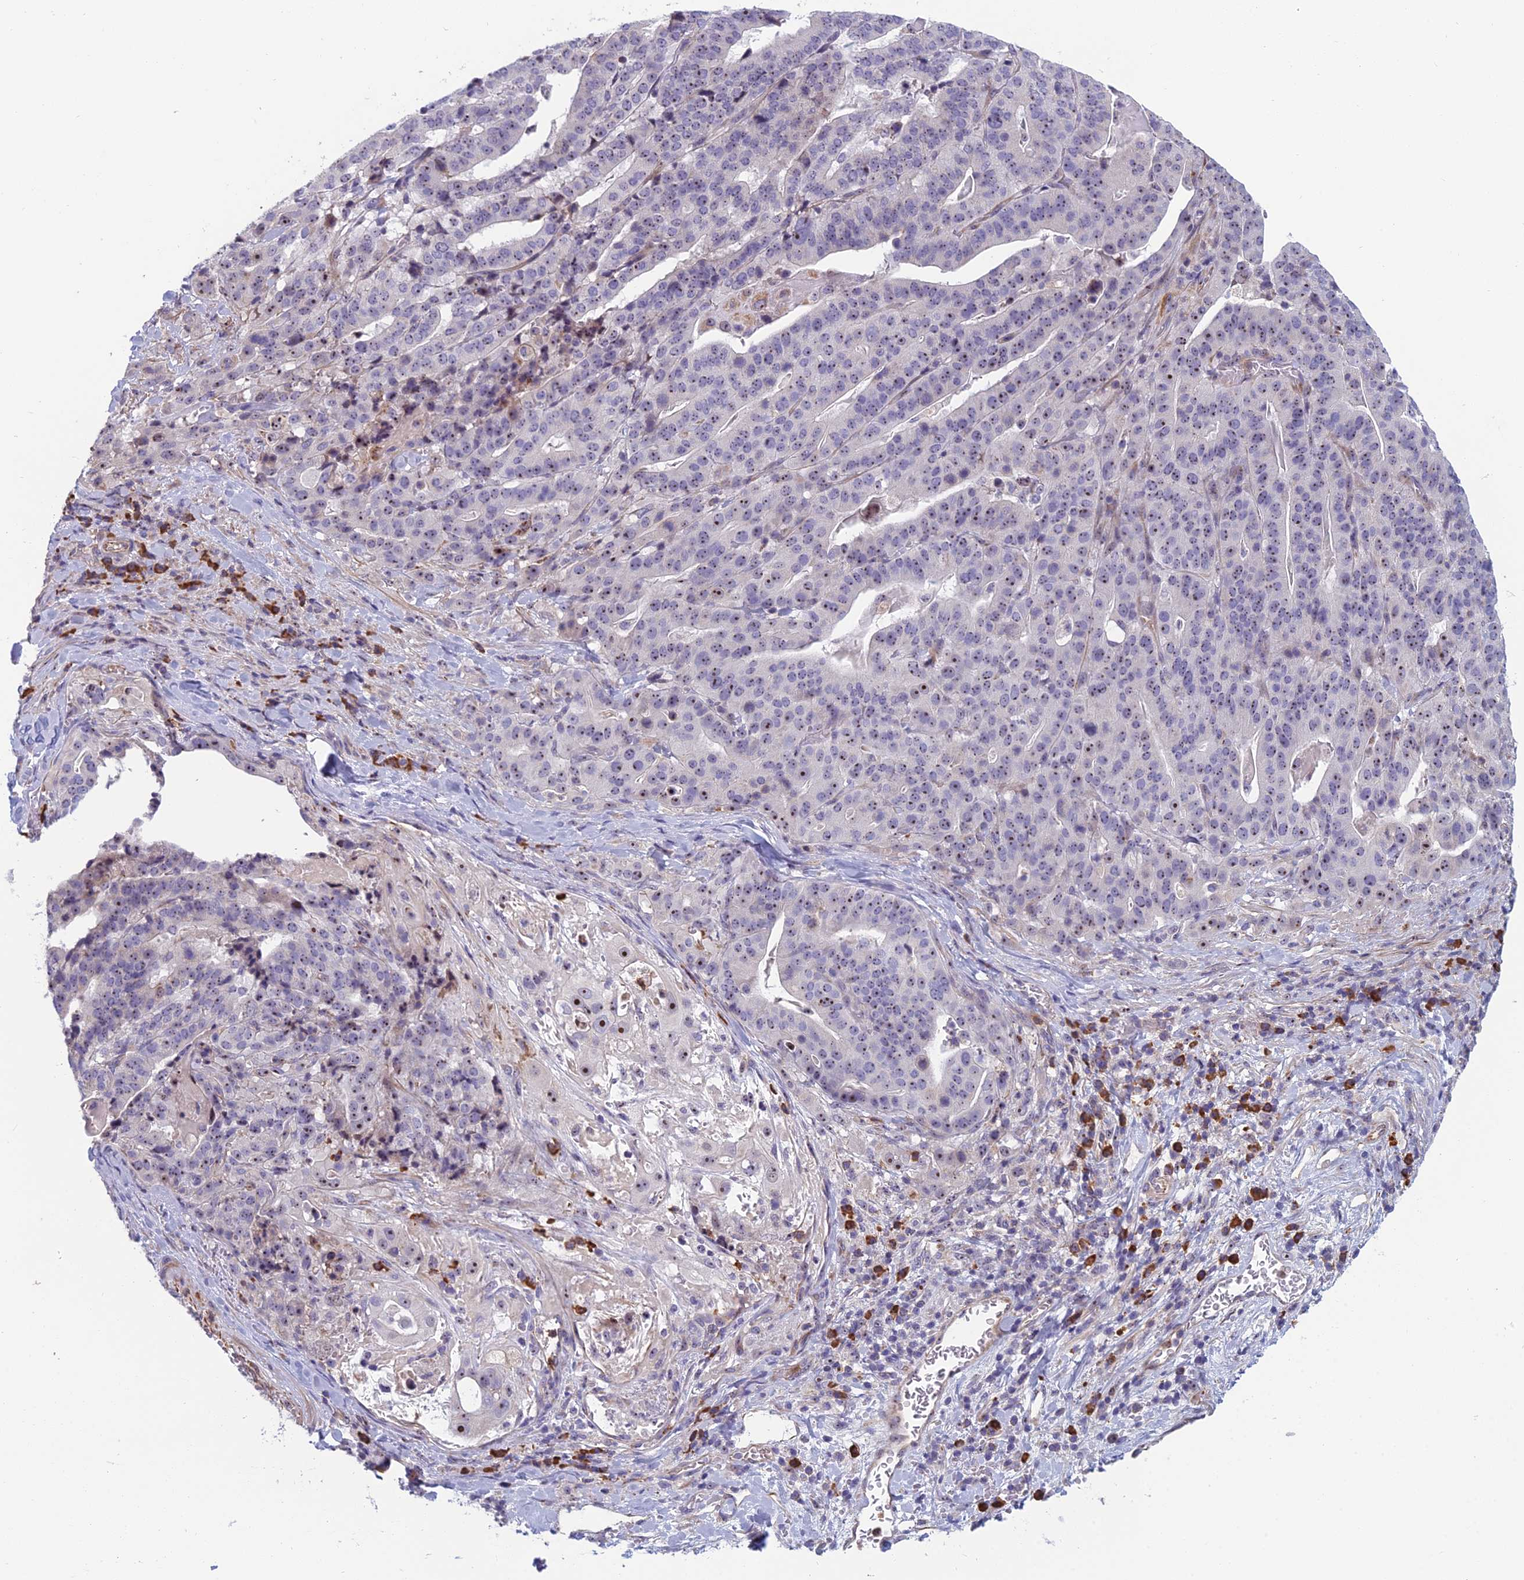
{"staining": {"intensity": "moderate", "quantity": ">75%", "location": "nuclear"}, "tissue": "stomach cancer", "cell_type": "Tumor cells", "image_type": "cancer", "snomed": [{"axis": "morphology", "description": "Adenocarcinoma, NOS"}, {"axis": "topography", "description": "Stomach"}], "caption": "Tumor cells demonstrate moderate nuclear expression in approximately >75% of cells in stomach adenocarcinoma. Using DAB (3,3'-diaminobenzidine) (brown) and hematoxylin (blue) stains, captured at high magnification using brightfield microscopy.", "gene": "NOC2L", "patient": {"sex": "male", "age": 48}}